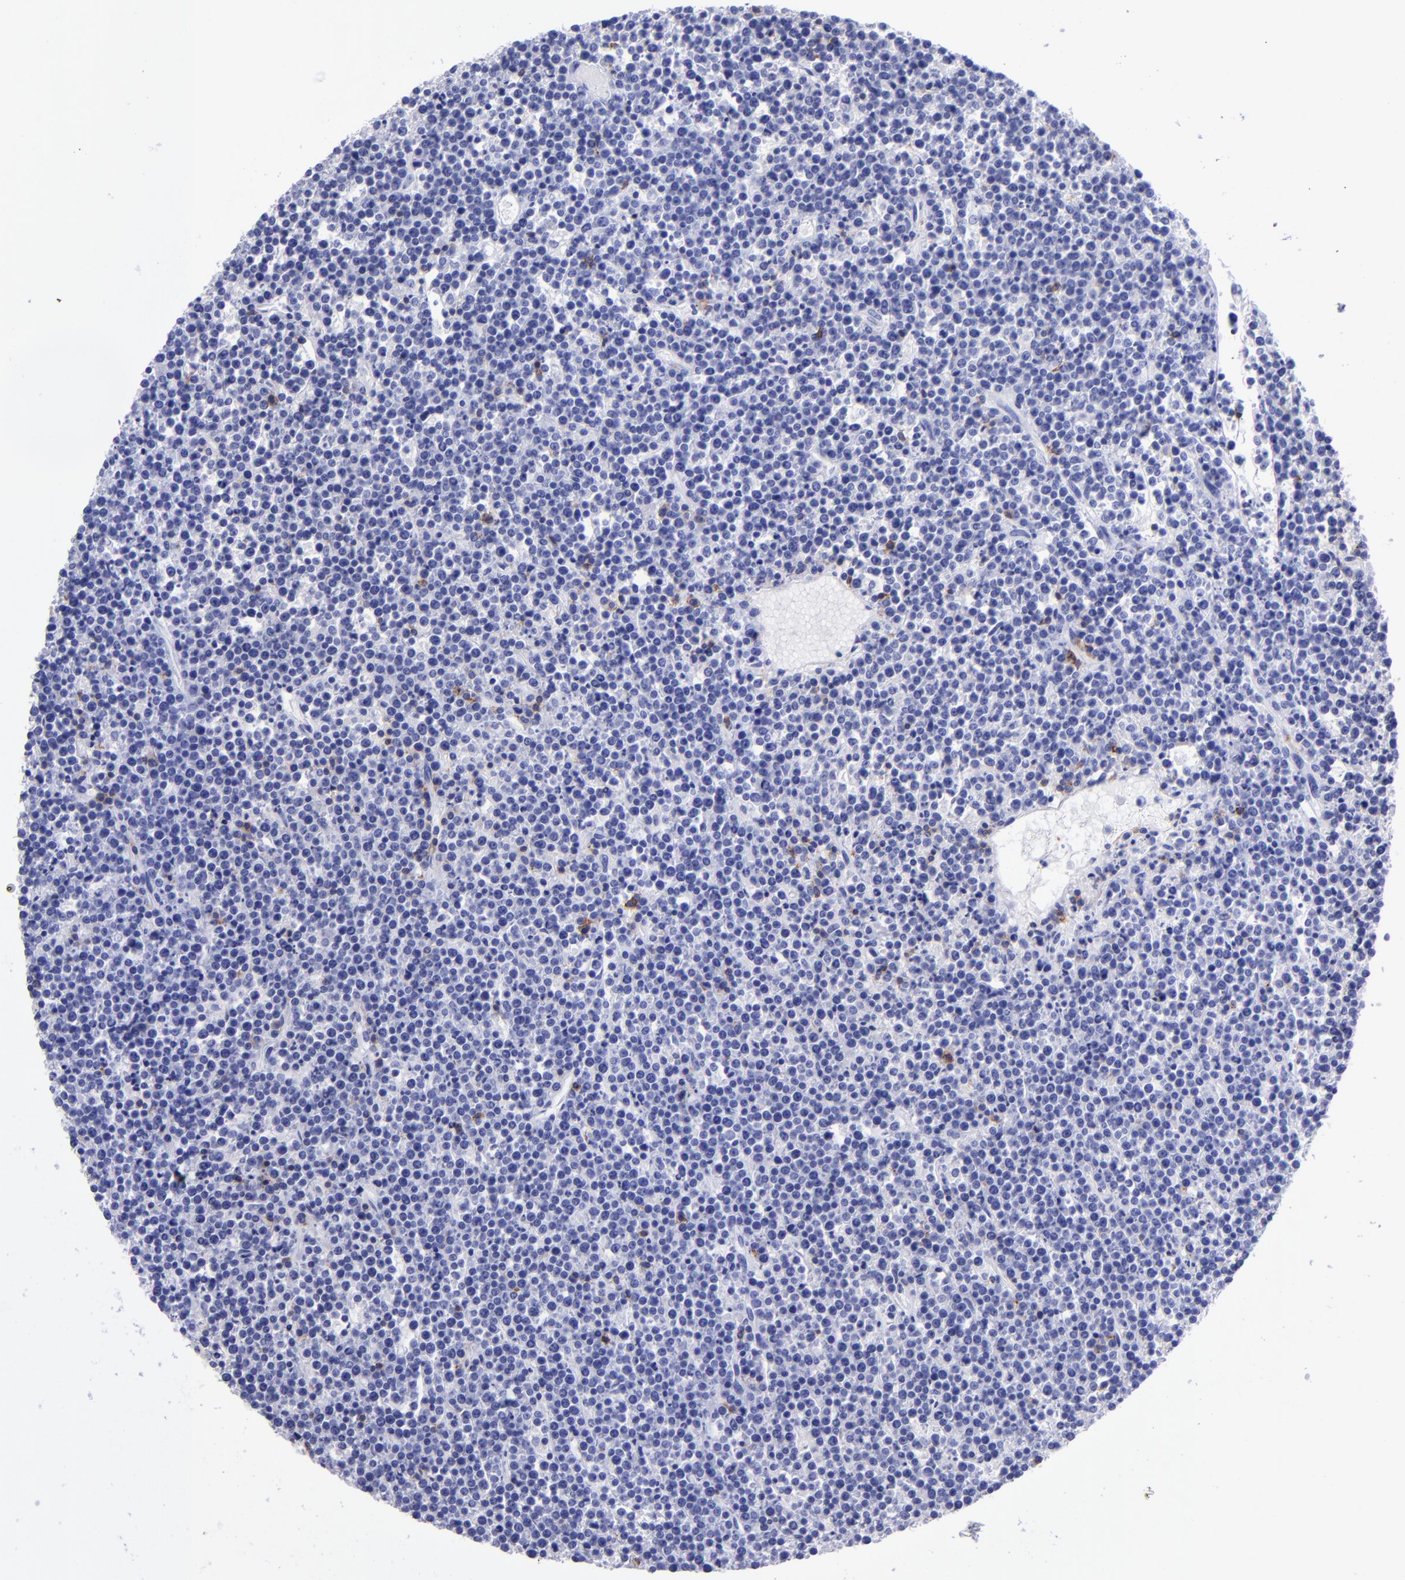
{"staining": {"intensity": "negative", "quantity": "none", "location": "none"}, "tissue": "lymphoma", "cell_type": "Tumor cells", "image_type": "cancer", "snomed": [{"axis": "morphology", "description": "Malignant lymphoma, non-Hodgkin's type, High grade"}, {"axis": "topography", "description": "Ovary"}], "caption": "The histopathology image displays no significant staining in tumor cells of lymphoma.", "gene": "CD6", "patient": {"sex": "female", "age": 56}}